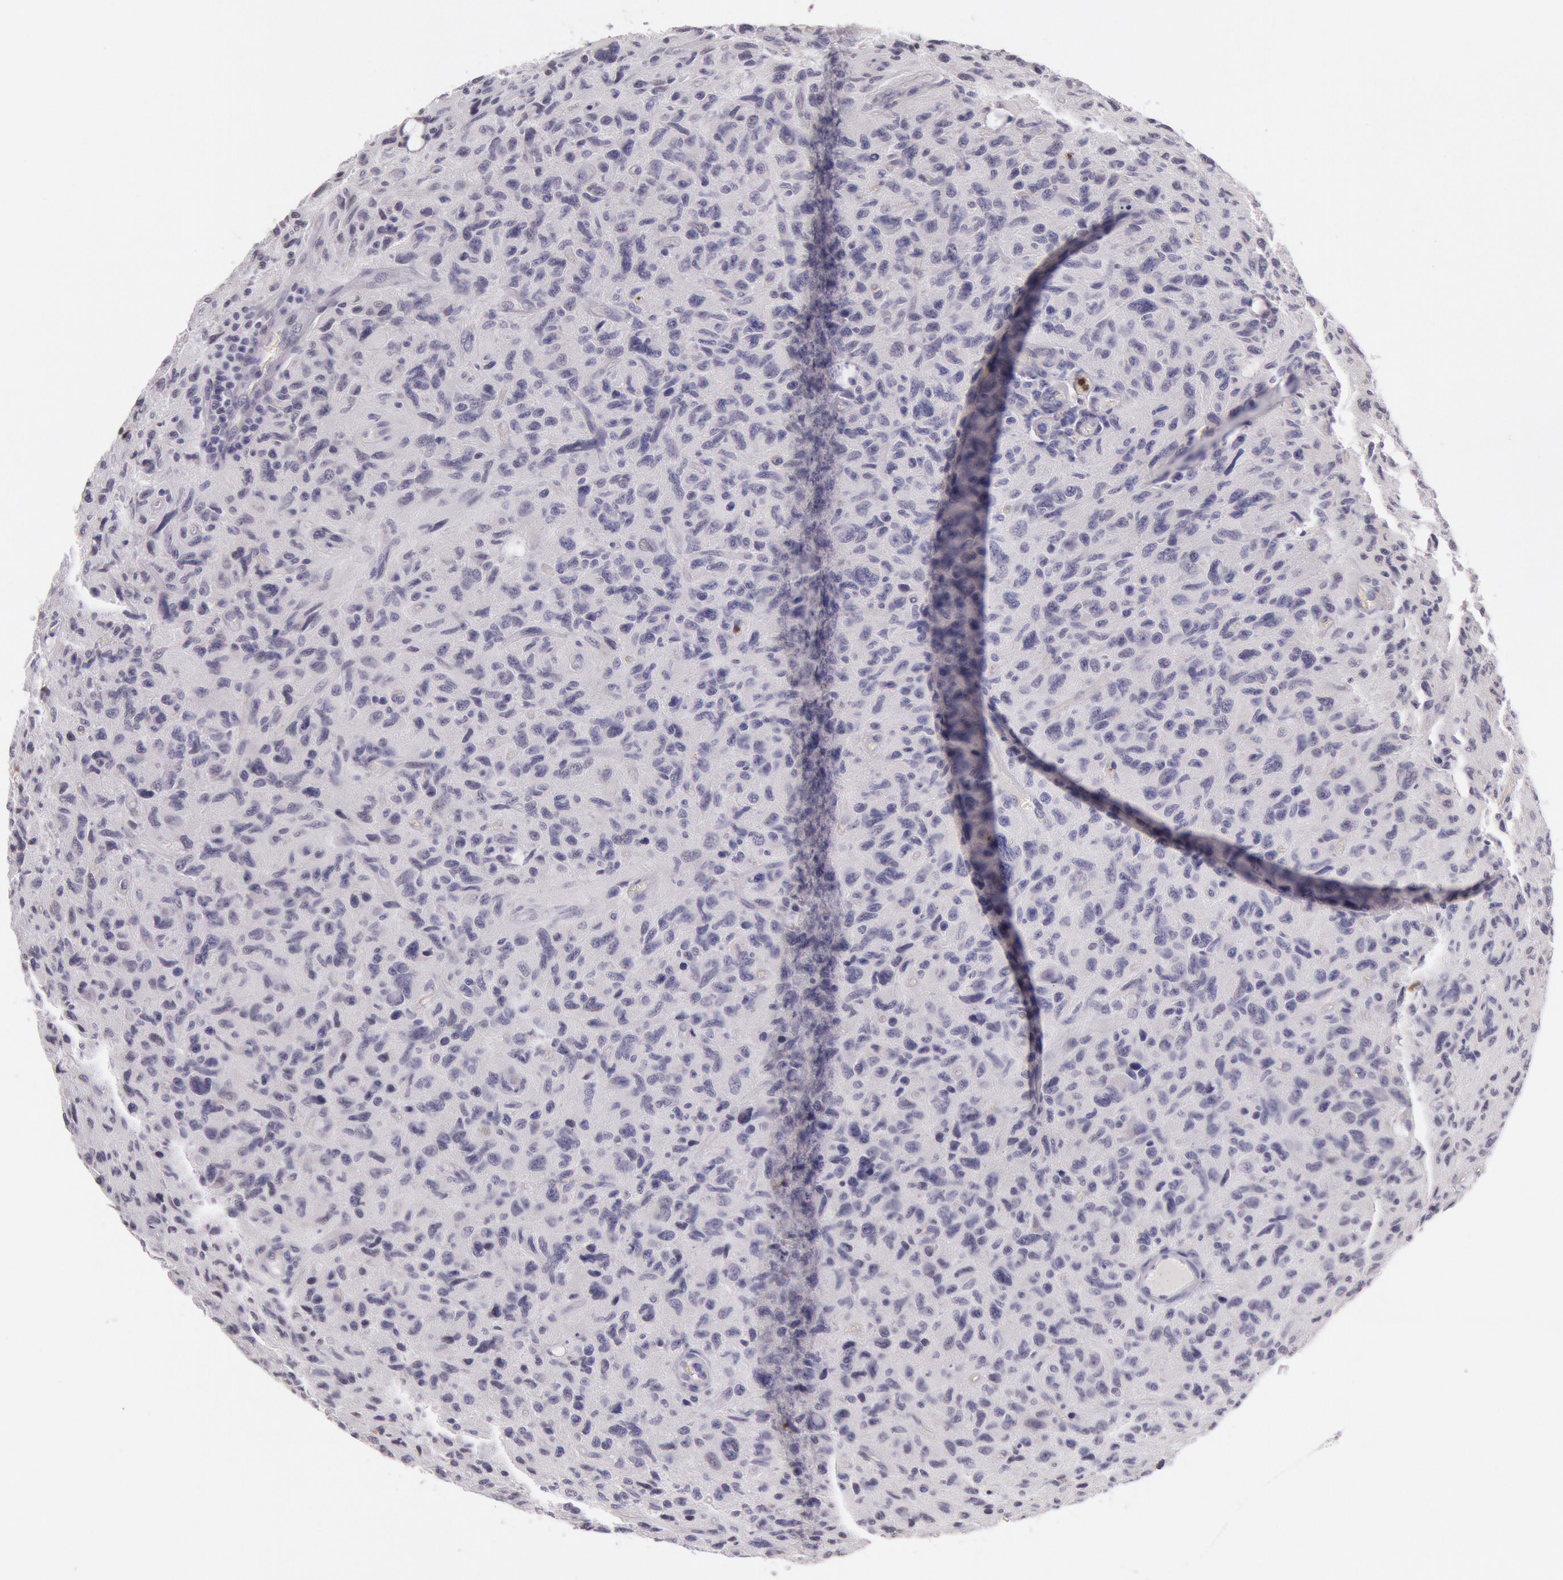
{"staining": {"intensity": "negative", "quantity": "none", "location": "none"}, "tissue": "glioma", "cell_type": "Tumor cells", "image_type": "cancer", "snomed": [{"axis": "morphology", "description": "Glioma, malignant, High grade"}, {"axis": "topography", "description": "Brain"}], "caption": "An IHC micrograph of malignant high-grade glioma is shown. There is no staining in tumor cells of malignant high-grade glioma.", "gene": "KDM6A", "patient": {"sex": "female", "age": 60}}